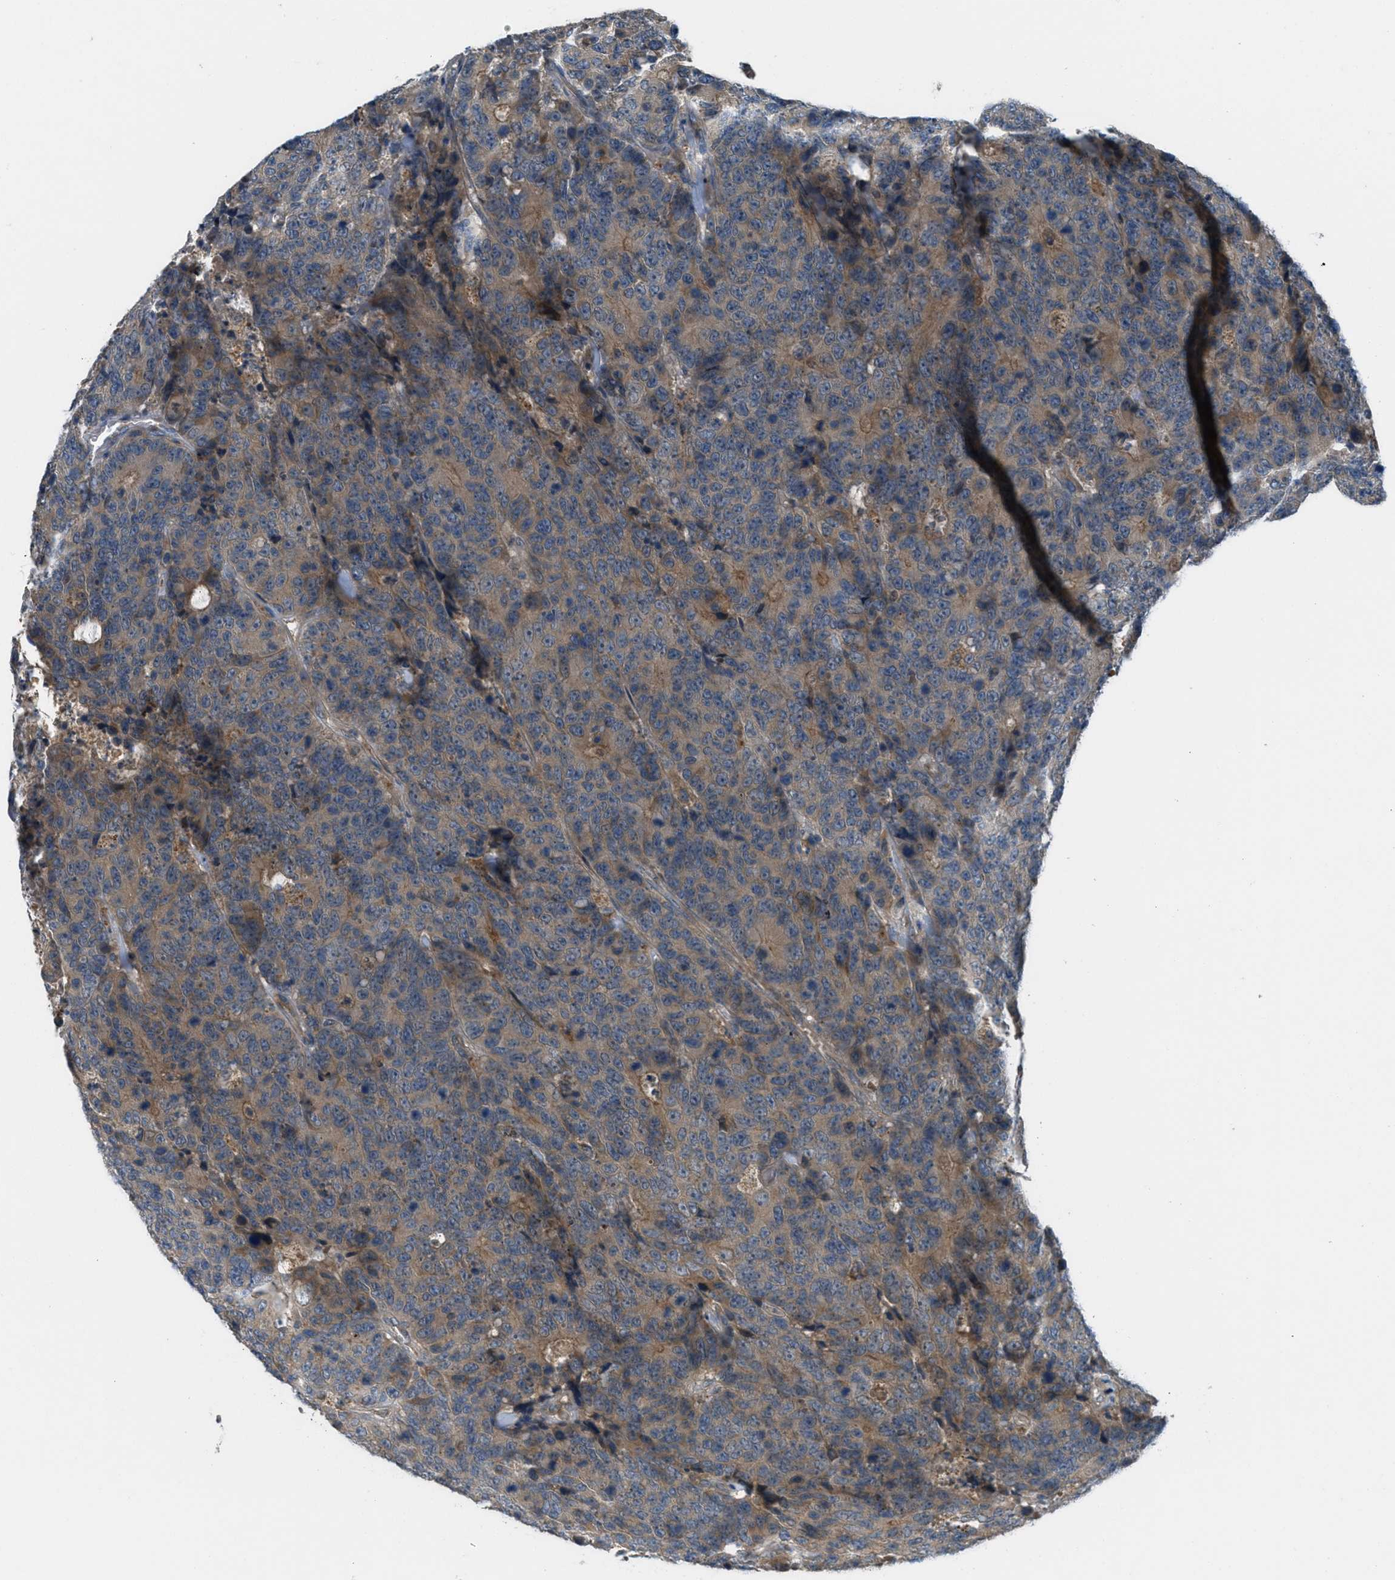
{"staining": {"intensity": "weak", "quantity": "25%-75%", "location": "cytoplasmic/membranous"}, "tissue": "colorectal cancer", "cell_type": "Tumor cells", "image_type": "cancer", "snomed": [{"axis": "morphology", "description": "Adenocarcinoma, NOS"}, {"axis": "topography", "description": "Colon"}], "caption": "Protein expression analysis of human colorectal cancer (adenocarcinoma) reveals weak cytoplasmic/membranous staining in about 25%-75% of tumor cells.", "gene": "ADCY6", "patient": {"sex": "female", "age": 86}}